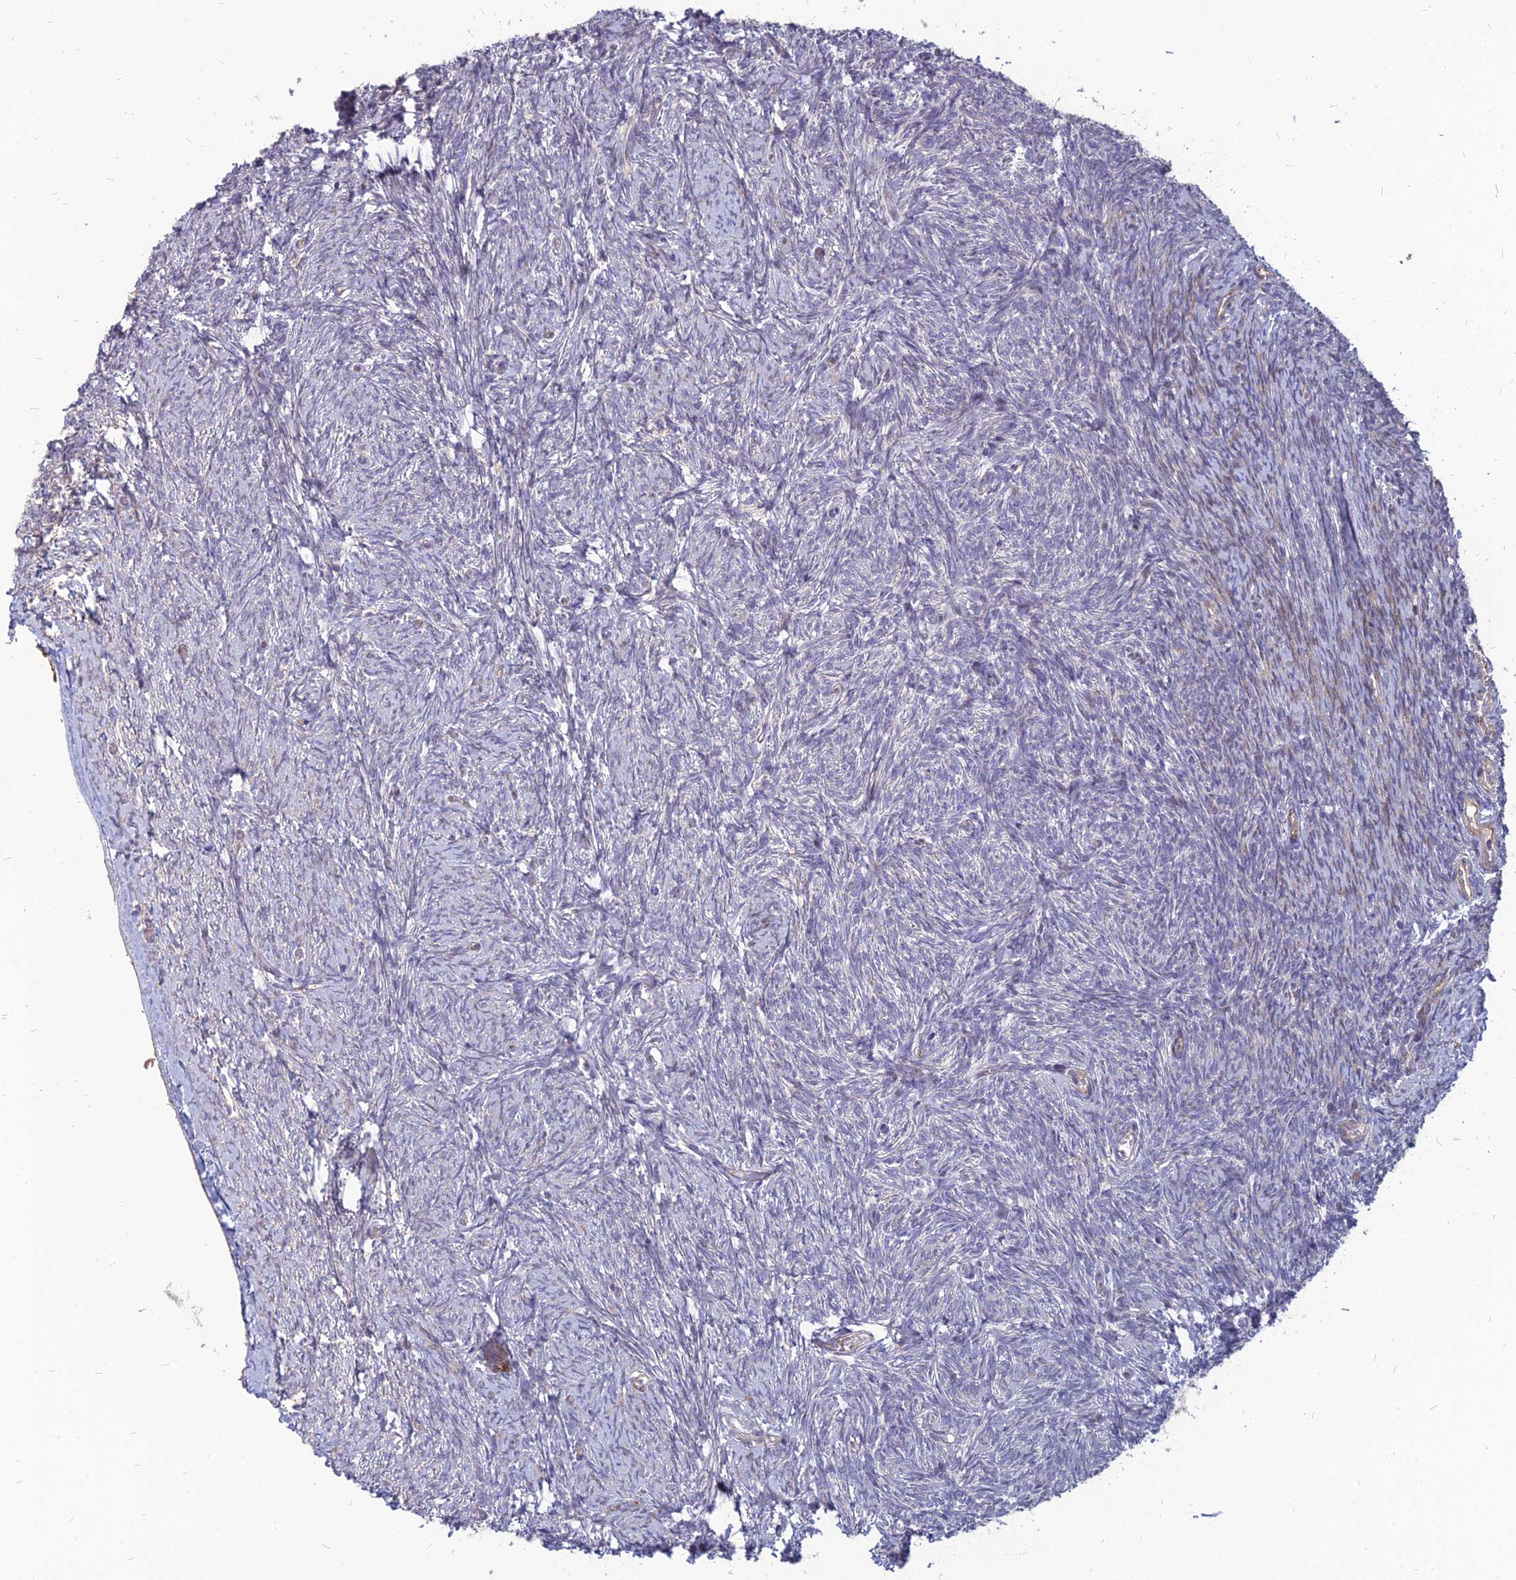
{"staining": {"intensity": "negative", "quantity": "none", "location": "none"}, "tissue": "ovary", "cell_type": "Ovarian stroma cells", "image_type": "normal", "snomed": [{"axis": "morphology", "description": "Normal tissue, NOS"}, {"axis": "topography", "description": "Ovary"}], "caption": "High magnification brightfield microscopy of normal ovary stained with DAB (3,3'-diaminobenzidine) (brown) and counterstained with hematoxylin (blue): ovarian stroma cells show no significant staining.", "gene": "ST3GAL6", "patient": {"sex": "female", "age": 44}}